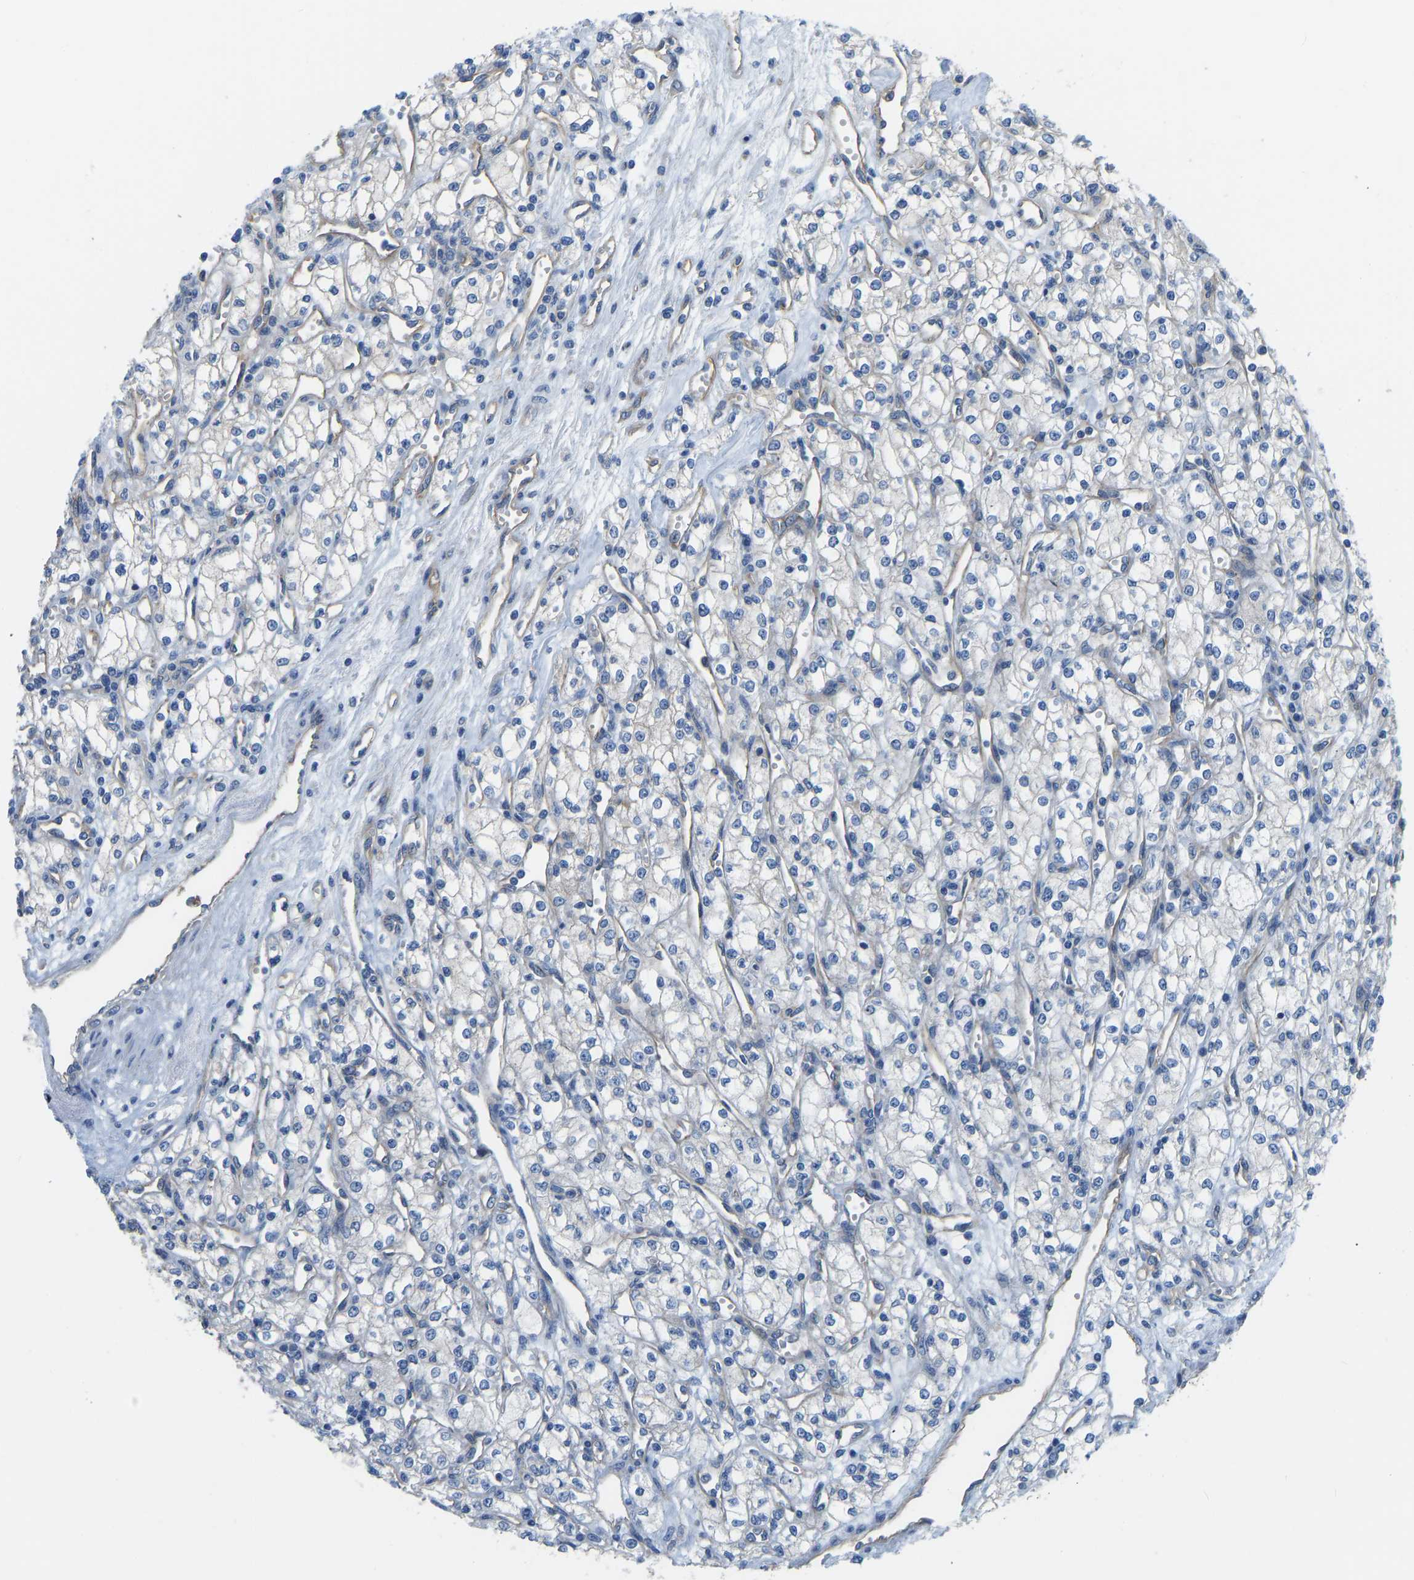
{"staining": {"intensity": "negative", "quantity": "none", "location": "none"}, "tissue": "renal cancer", "cell_type": "Tumor cells", "image_type": "cancer", "snomed": [{"axis": "morphology", "description": "Adenocarcinoma, NOS"}, {"axis": "topography", "description": "Kidney"}], "caption": "Photomicrograph shows no protein expression in tumor cells of adenocarcinoma (renal) tissue. (DAB immunohistochemistry (IHC), high magnification).", "gene": "CHAD", "patient": {"sex": "male", "age": 59}}